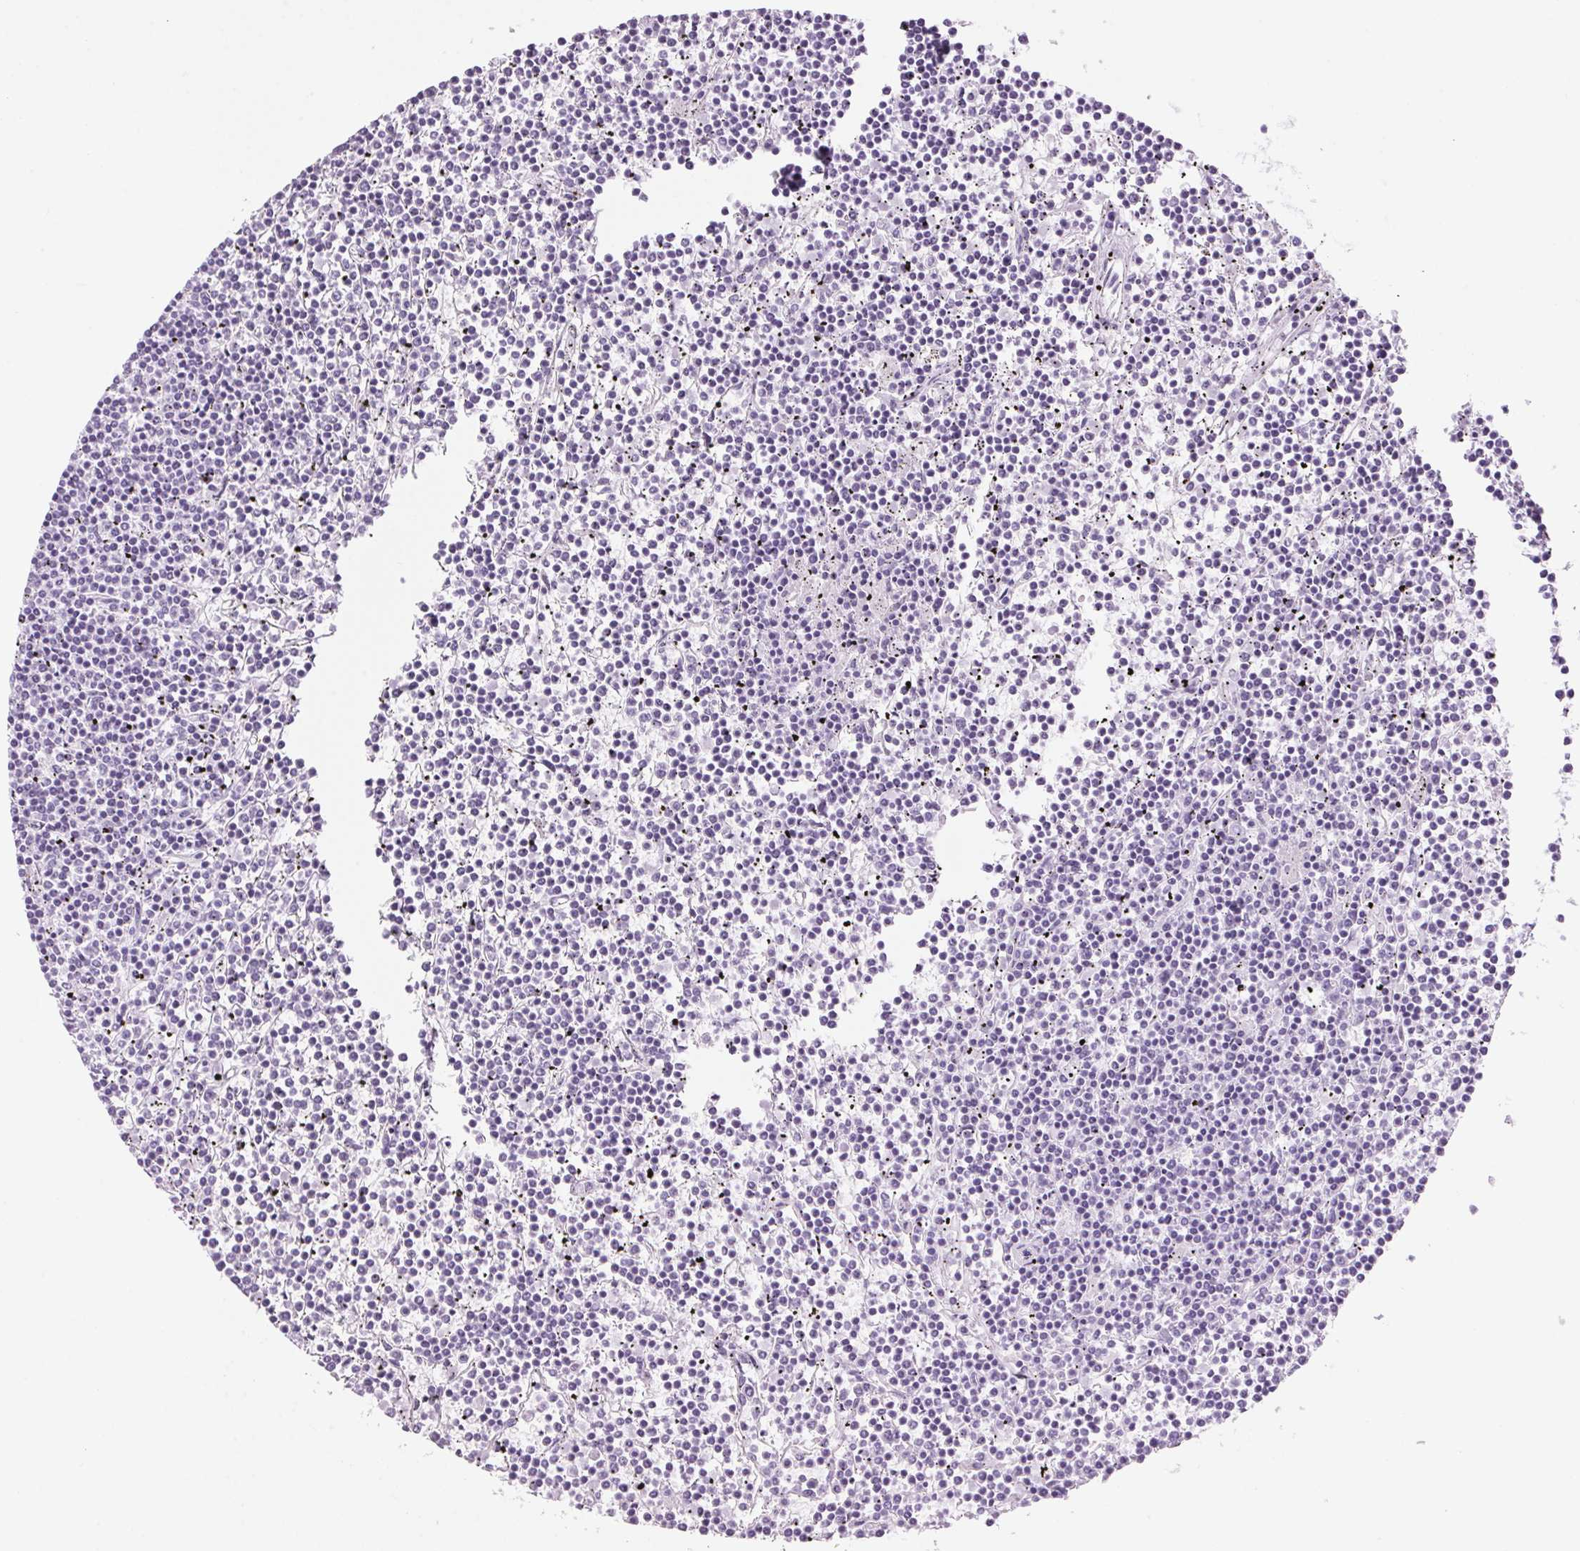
{"staining": {"intensity": "negative", "quantity": "none", "location": "none"}, "tissue": "lymphoma", "cell_type": "Tumor cells", "image_type": "cancer", "snomed": [{"axis": "morphology", "description": "Malignant lymphoma, non-Hodgkin's type, Low grade"}, {"axis": "topography", "description": "Spleen"}], "caption": "Malignant lymphoma, non-Hodgkin's type (low-grade) was stained to show a protein in brown. There is no significant staining in tumor cells.", "gene": "PPP1R1A", "patient": {"sex": "female", "age": 19}}